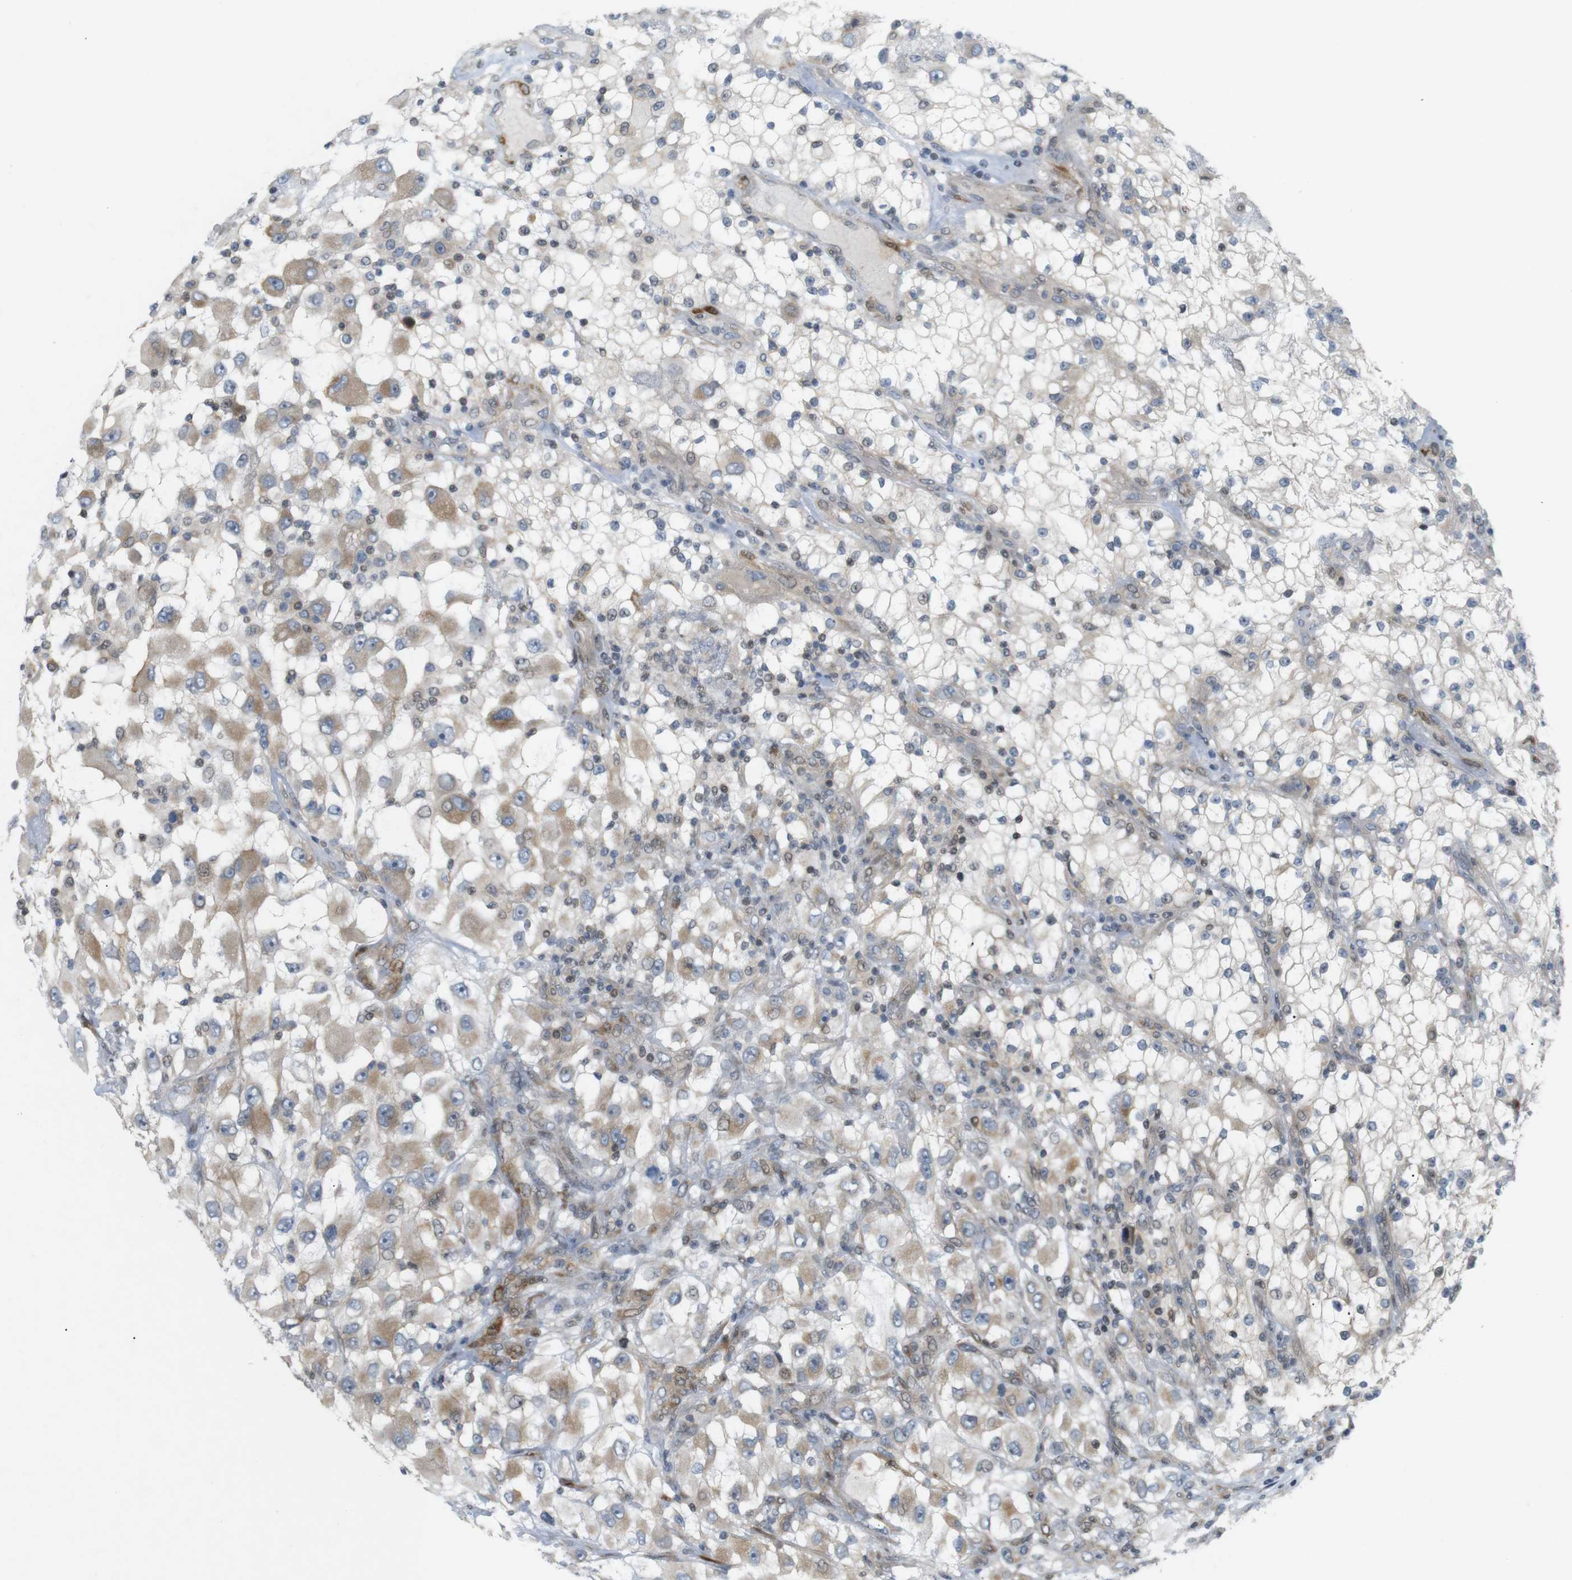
{"staining": {"intensity": "weak", "quantity": "25%-75%", "location": "cytoplasmic/membranous"}, "tissue": "renal cancer", "cell_type": "Tumor cells", "image_type": "cancer", "snomed": [{"axis": "morphology", "description": "Adenocarcinoma, NOS"}, {"axis": "topography", "description": "Kidney"}], "caption": "Renal cancer was stained to show a protein in brown. There is low levels of weak cytoplasmic/membranous positivity in about 25%-75% of tumor cells.", "gene": "PPP1R14A", "patient": {"sex": "female", "age": 52}}